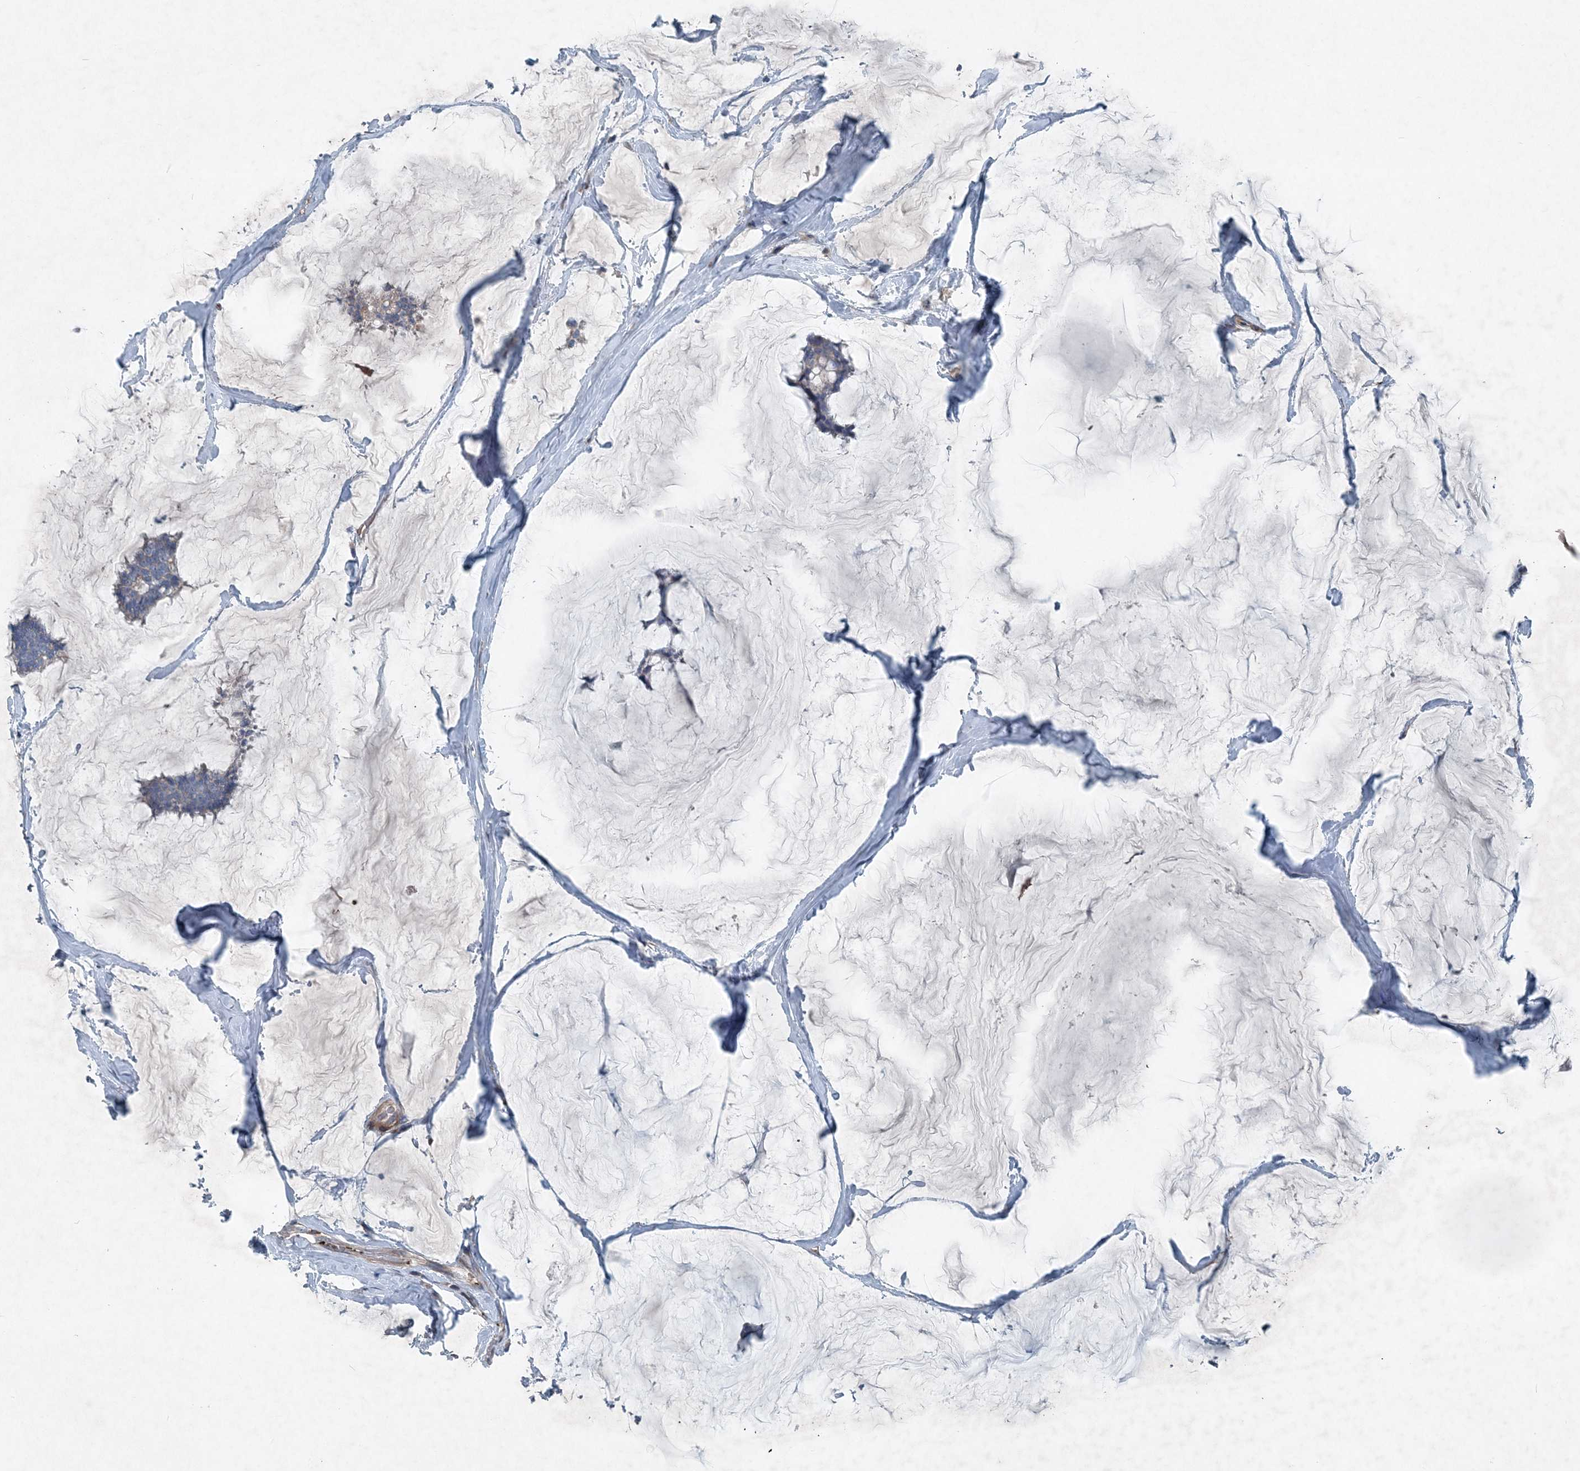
{"staining": {"intensity": "negative", "quantity": "none", "location": "none"}, "tissue": "breast cancer", "cell_type": "Tumor cells", "image_type": "cancer", "snomed": [{"axis": "morphology", "description": "Duct carcinoma"}, {"axis": "topography", "description": "Breast"}], "caption": "Tumor cells are negative for protein expression in human breast invasive ductal carcinoma.", "gene": "DGUOK", "patient": {"sex": "female", "age": 93}}